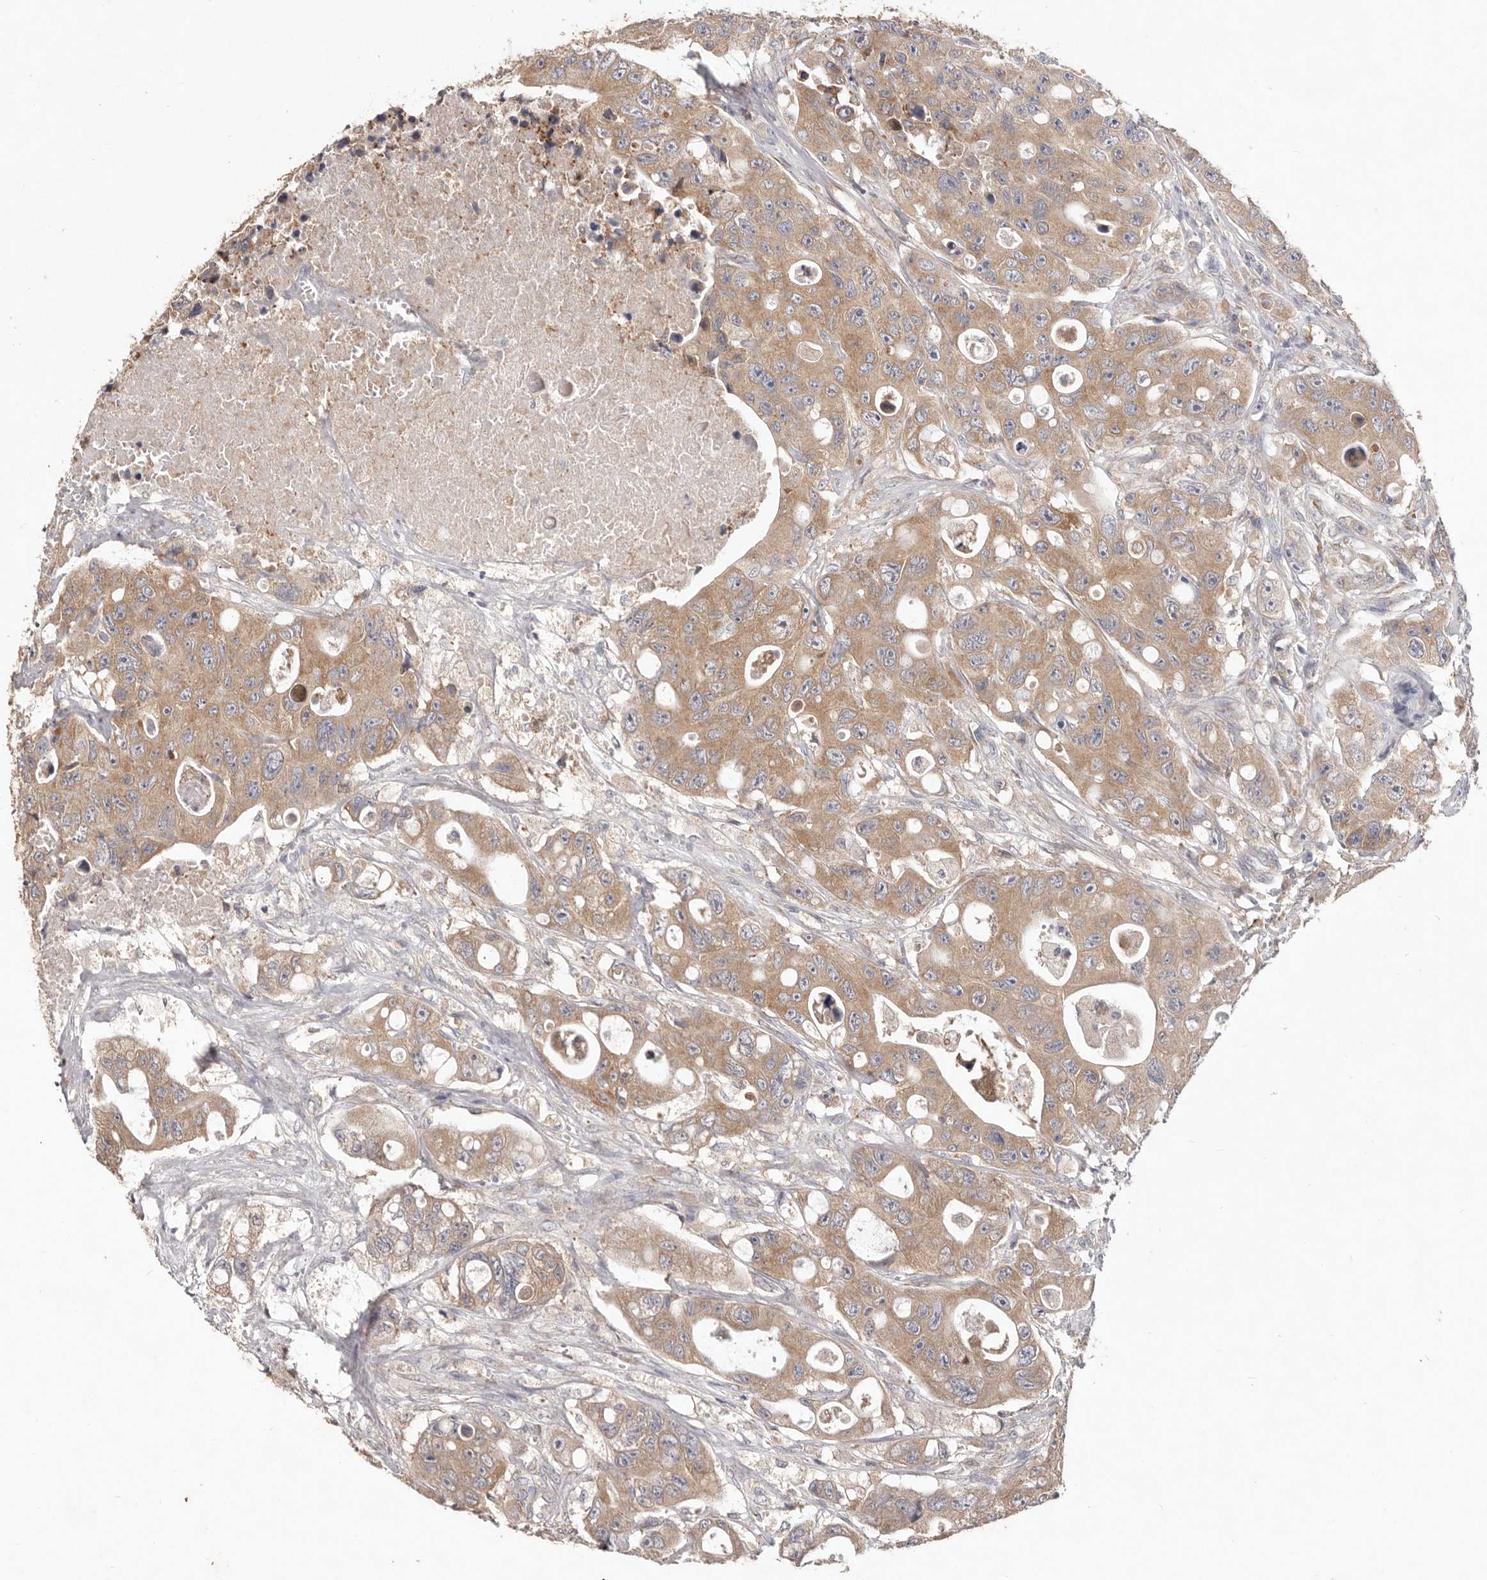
{"staining": {"intensity": "moderate", "quantity": ">75%", "location": "cytoplasmic/membranous"}, "tissue": "colorectal cancer", "cell_type": "Tumor cells", "image_type": "cancer", "snomed": [{"axis": "morphology", "description": "Adenocarcinoma, NOS"}, {"axis": "topography", "description": "Colon"}], "caption": "IHC staining of colorectal cancer (adenocarcinoma), which exhibits medium levels of moderate cytoplasmic/membranous expression in approximately >75% of tumor cells indicating moderate cytoplasmic/membranous protein expression. The staining was performed using DAB (brown) for protein detection and nuclei were counterstained in hematoxylin (blue).", "gene": "WDR77", "patient": {"sex": "female", "age": 46}}